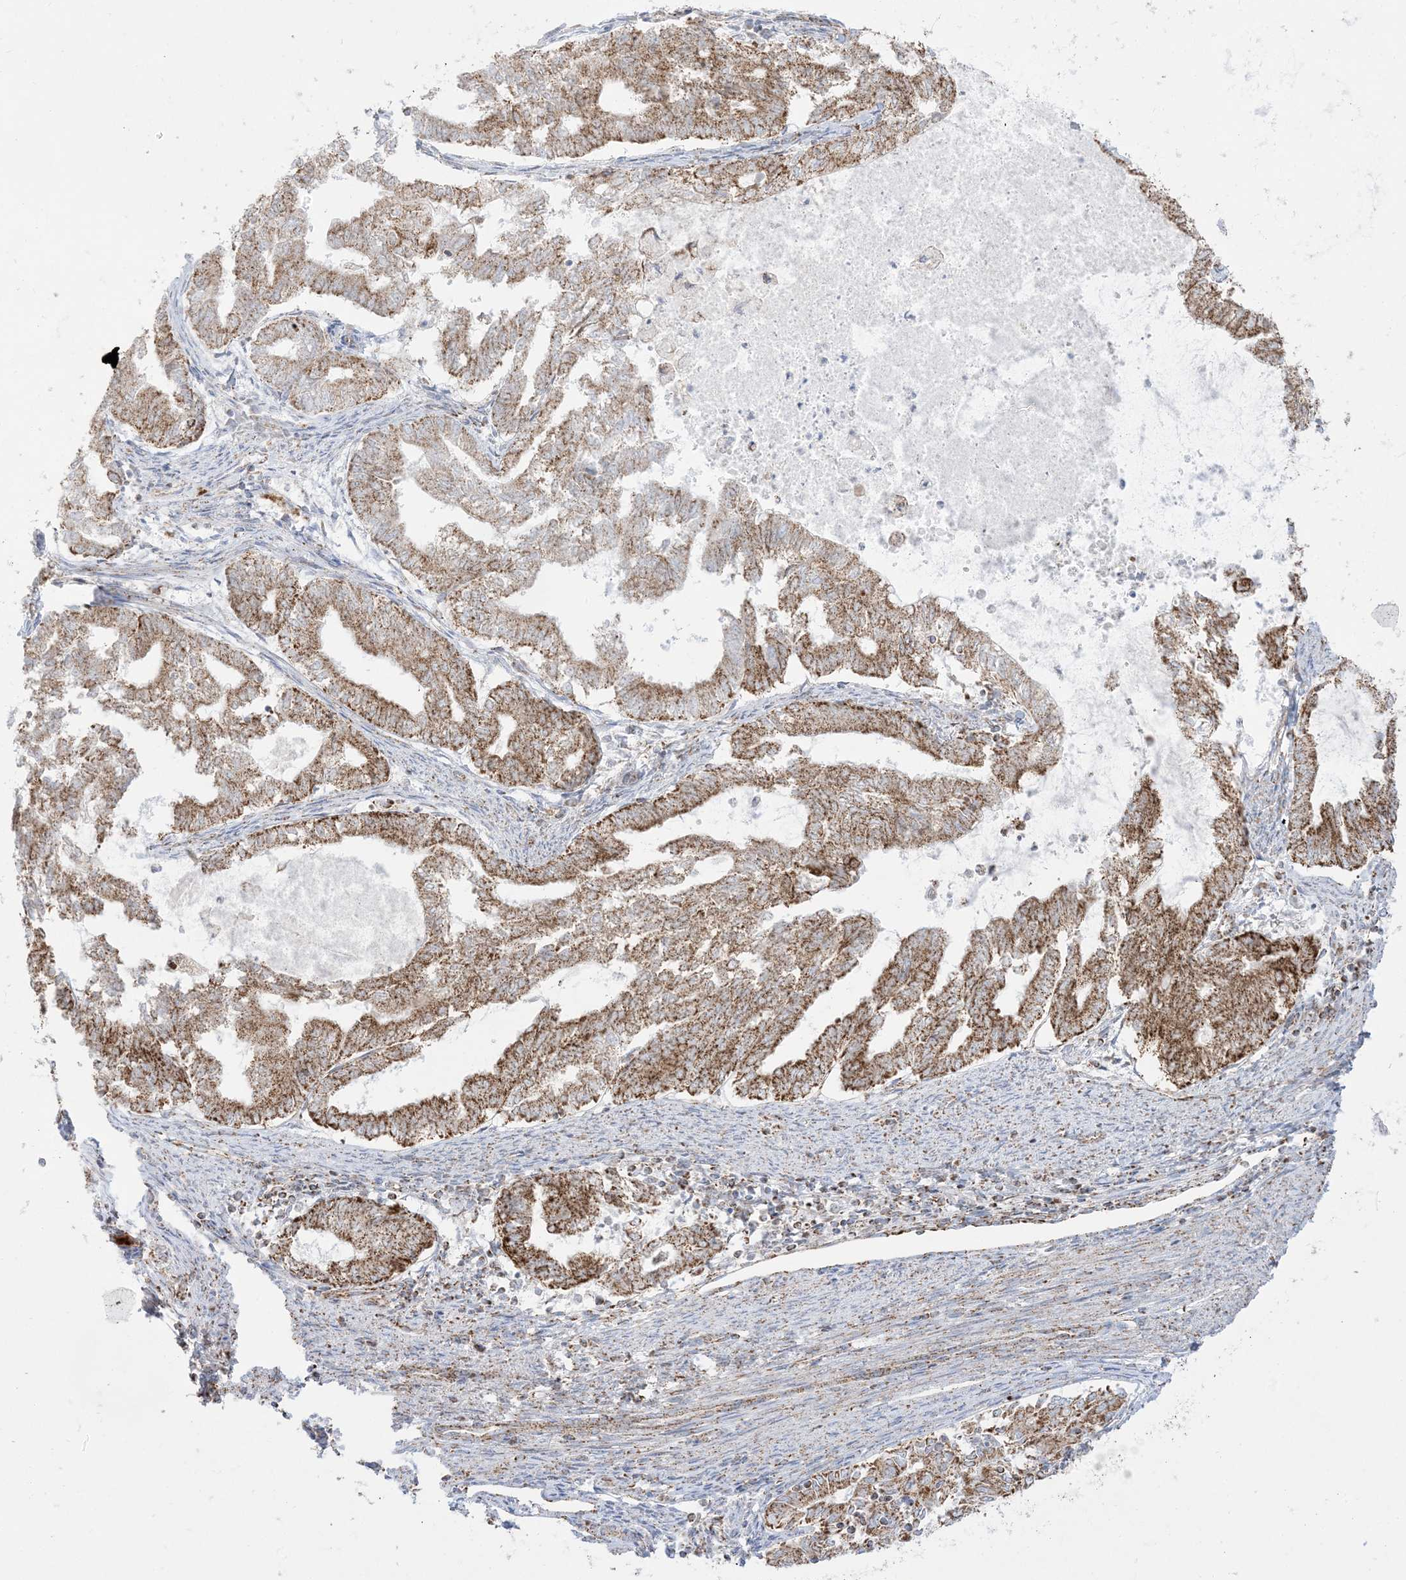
{"staining": {"intensity": "moderate", "quantity": ">75%", "location": "cytoplasmic/membranous"}, "tissue": "endometrial cancer", "cell_type": "Tumor cells", "image_type": "cancer", "snomed": [{"axis": "morphology", "description": "Adenocarcinoma, NOS"}, {"axis": "topography", "description": "Endometrium"}], "caption": "Protein analysis of endometrial cancer (adenocarcinoma) tissue demonstrates moderate cytoplasmic/membranous positivity in about >75% of tumor cells.", "gene": "MRPS36", "patient": {"sex": "female", "age": 79}}